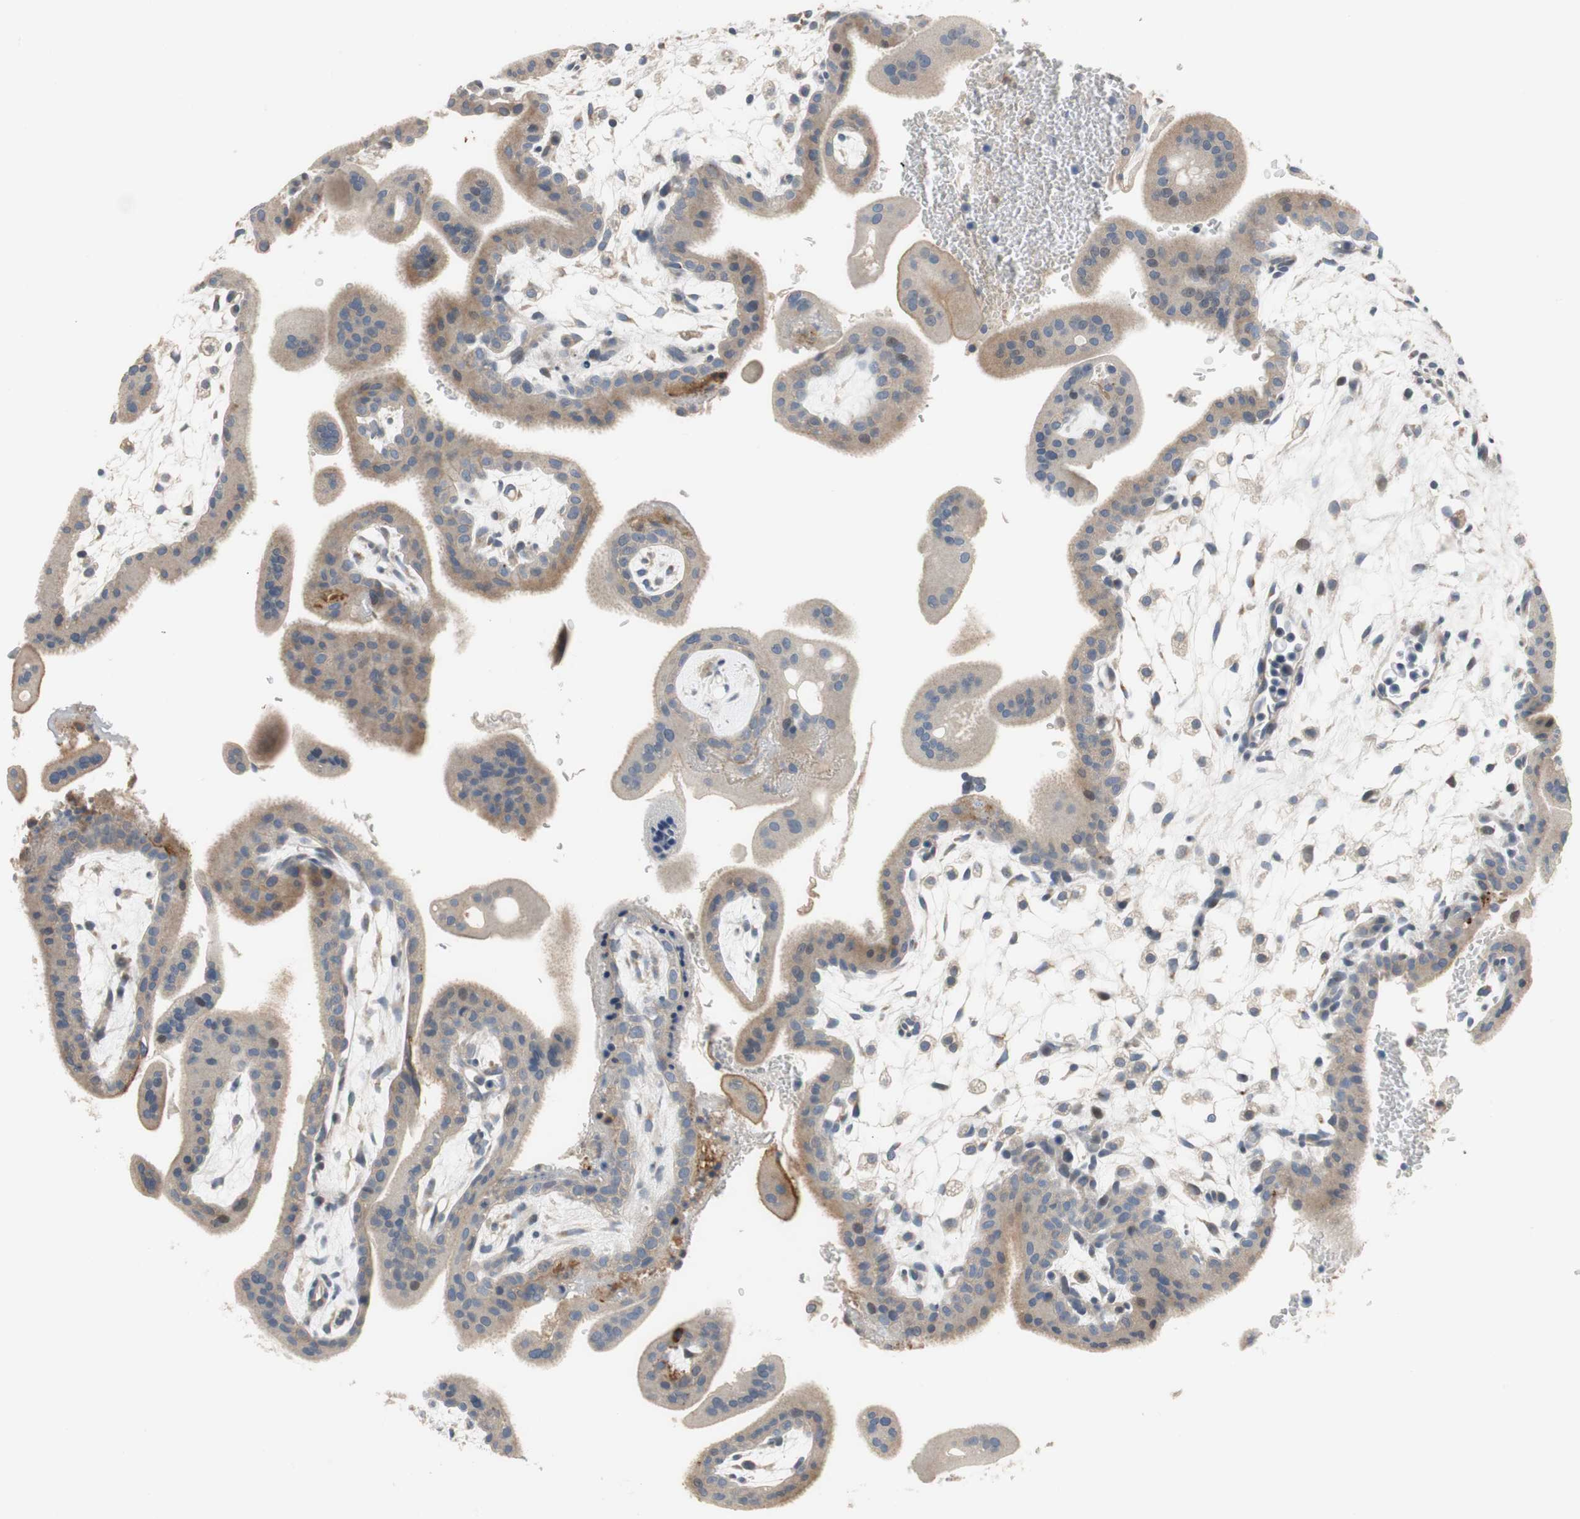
{"staining": {"intensity": "weak", "quantity": ">75%", "location": "cytoplasmic/membranous"}, "tissue": "placenta", "cell_type": "Decidual cells", "image_type": "normal", "snomed": [{"axis": "morphology", "description": "Normal tissue, NOS"}, {"axis": "topography", "description": "Placenta"}], "caption": "Normal placenta exhibits weak cytoplasmic/membranous expression in about >75% of decidual cells, visualized by immunohistochemistry.", "gene": "ALPL", "patient": {"sex": "female", "age": 35}}